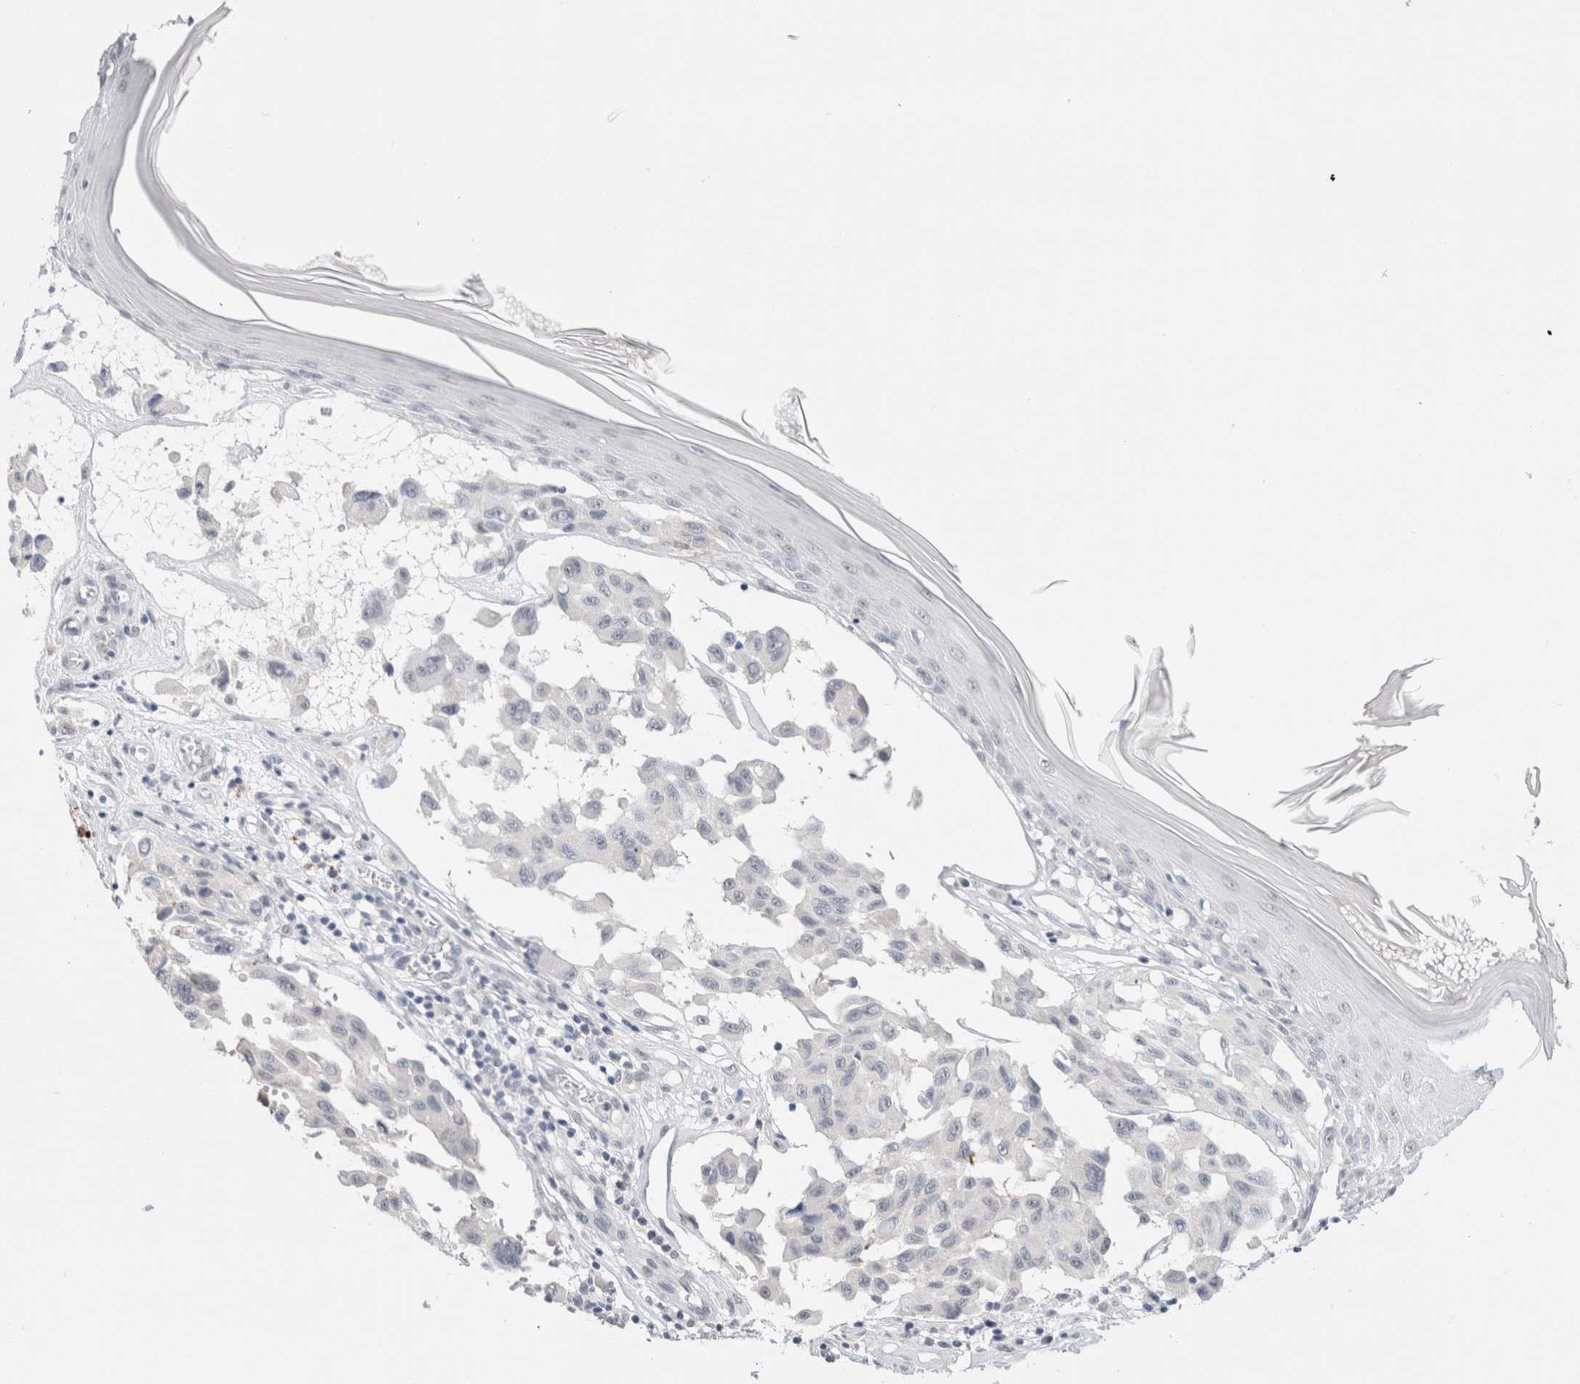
{"staining": {"intensity": "negative", "quantity": "none", "location": "none"}, "tissue": "melanoma", "cell_type": "Tumor cells", "image_type": "cancer", "snomed": [{"axis": "morphology", "description": "Malignant melanoma, NOS"}, {"axis": "topography", "description": "Skin"}], "caption": "This is an IHC photomicrograph of malignant melanoma. There is no staining in tumor cells.", "gene": "CD80", "patient": {"sex": "male", "age": 30}}